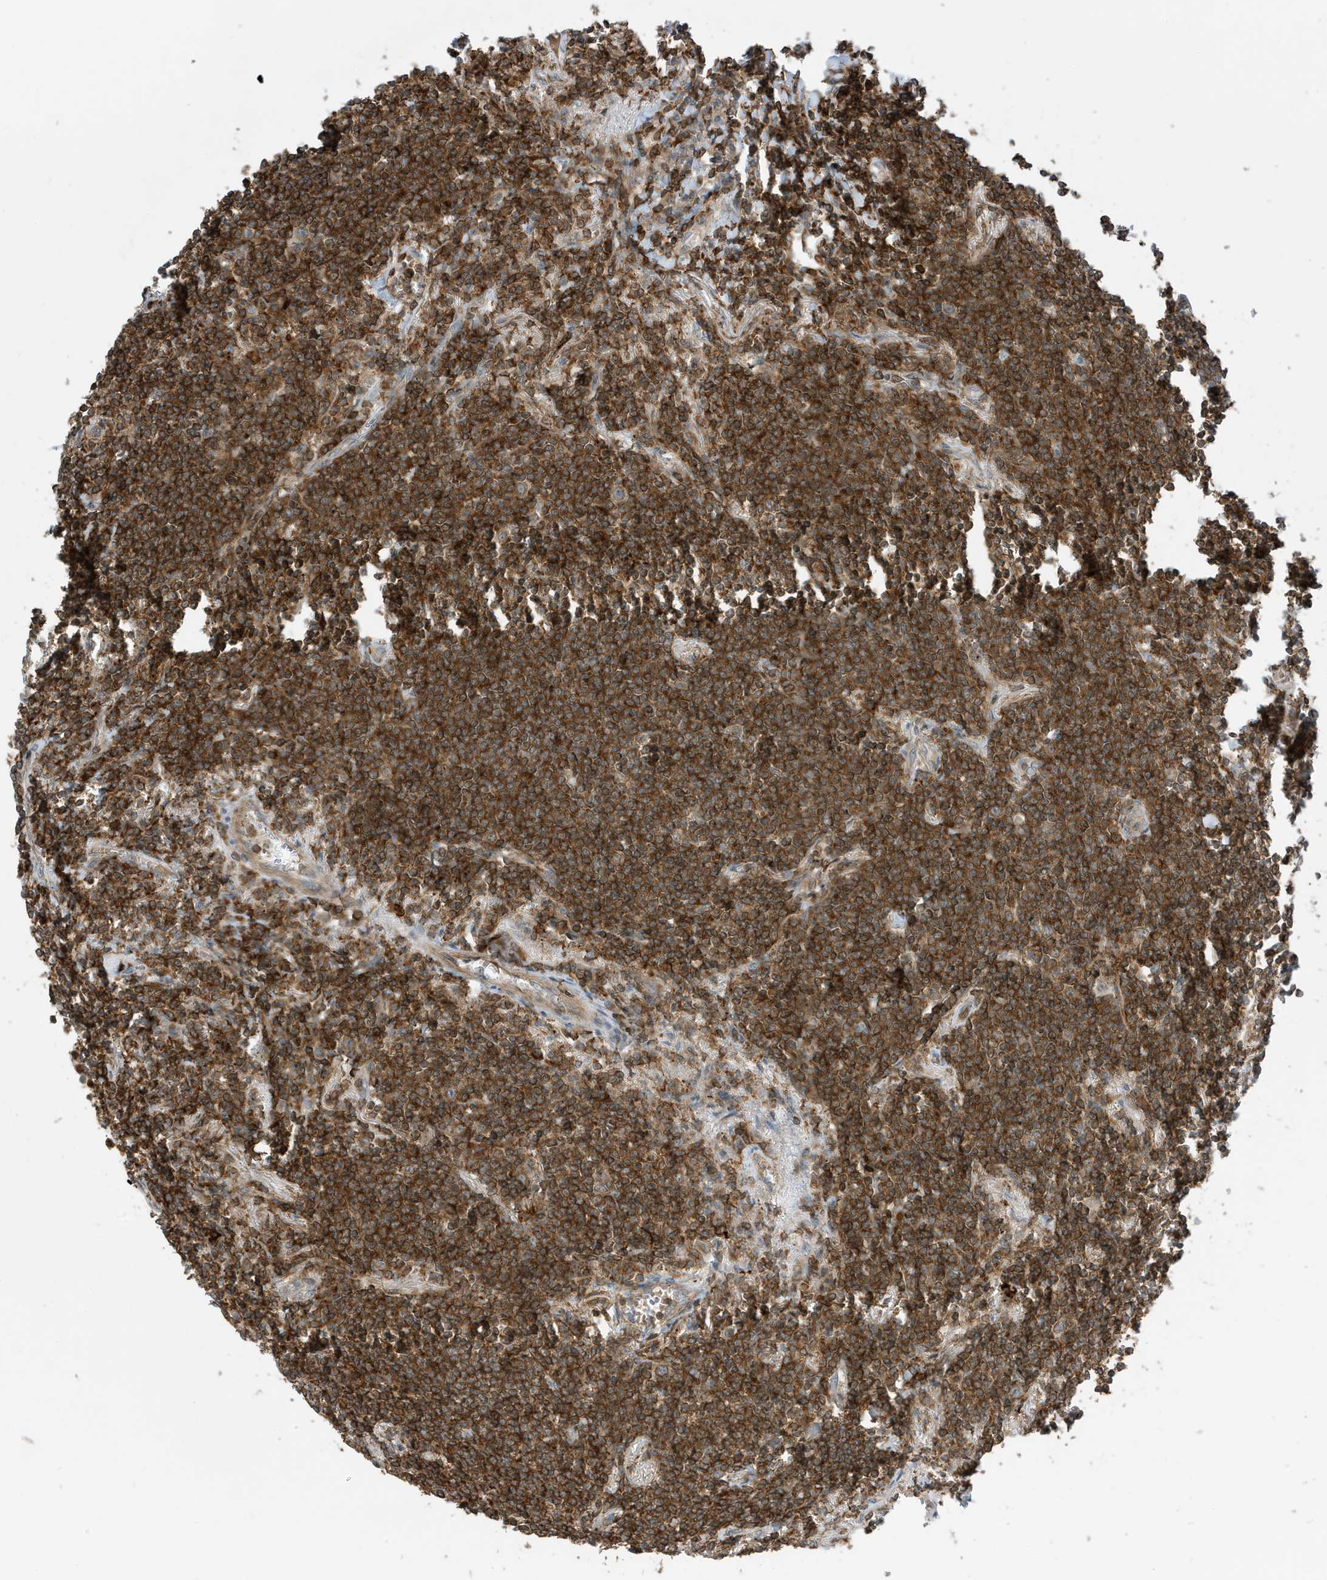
{"staining": {"intensity": "strong", "quantity": ">75%", "location": "cytoplasmic/membranous"}, "tissue": "lymphoma", "cell_type": "Tumor cells", "image_type": "cancer", "snomed": [{"axis": "morphology", "description": "Malignant lymphoma, non-Hodgkin's type, Low grade"}, {"axis": "topography", "description": "Lung"}], "caption": "Immunohistochemistry (IHC) photomicrograph of human lymphoma stained for a protein (brown), which displays high levels of strong cytoplasmic/membranous positivity in approximately >75% of tumor cells.", "gene": "TATDN3", "patient": {"sex": "female", "age": 71}}